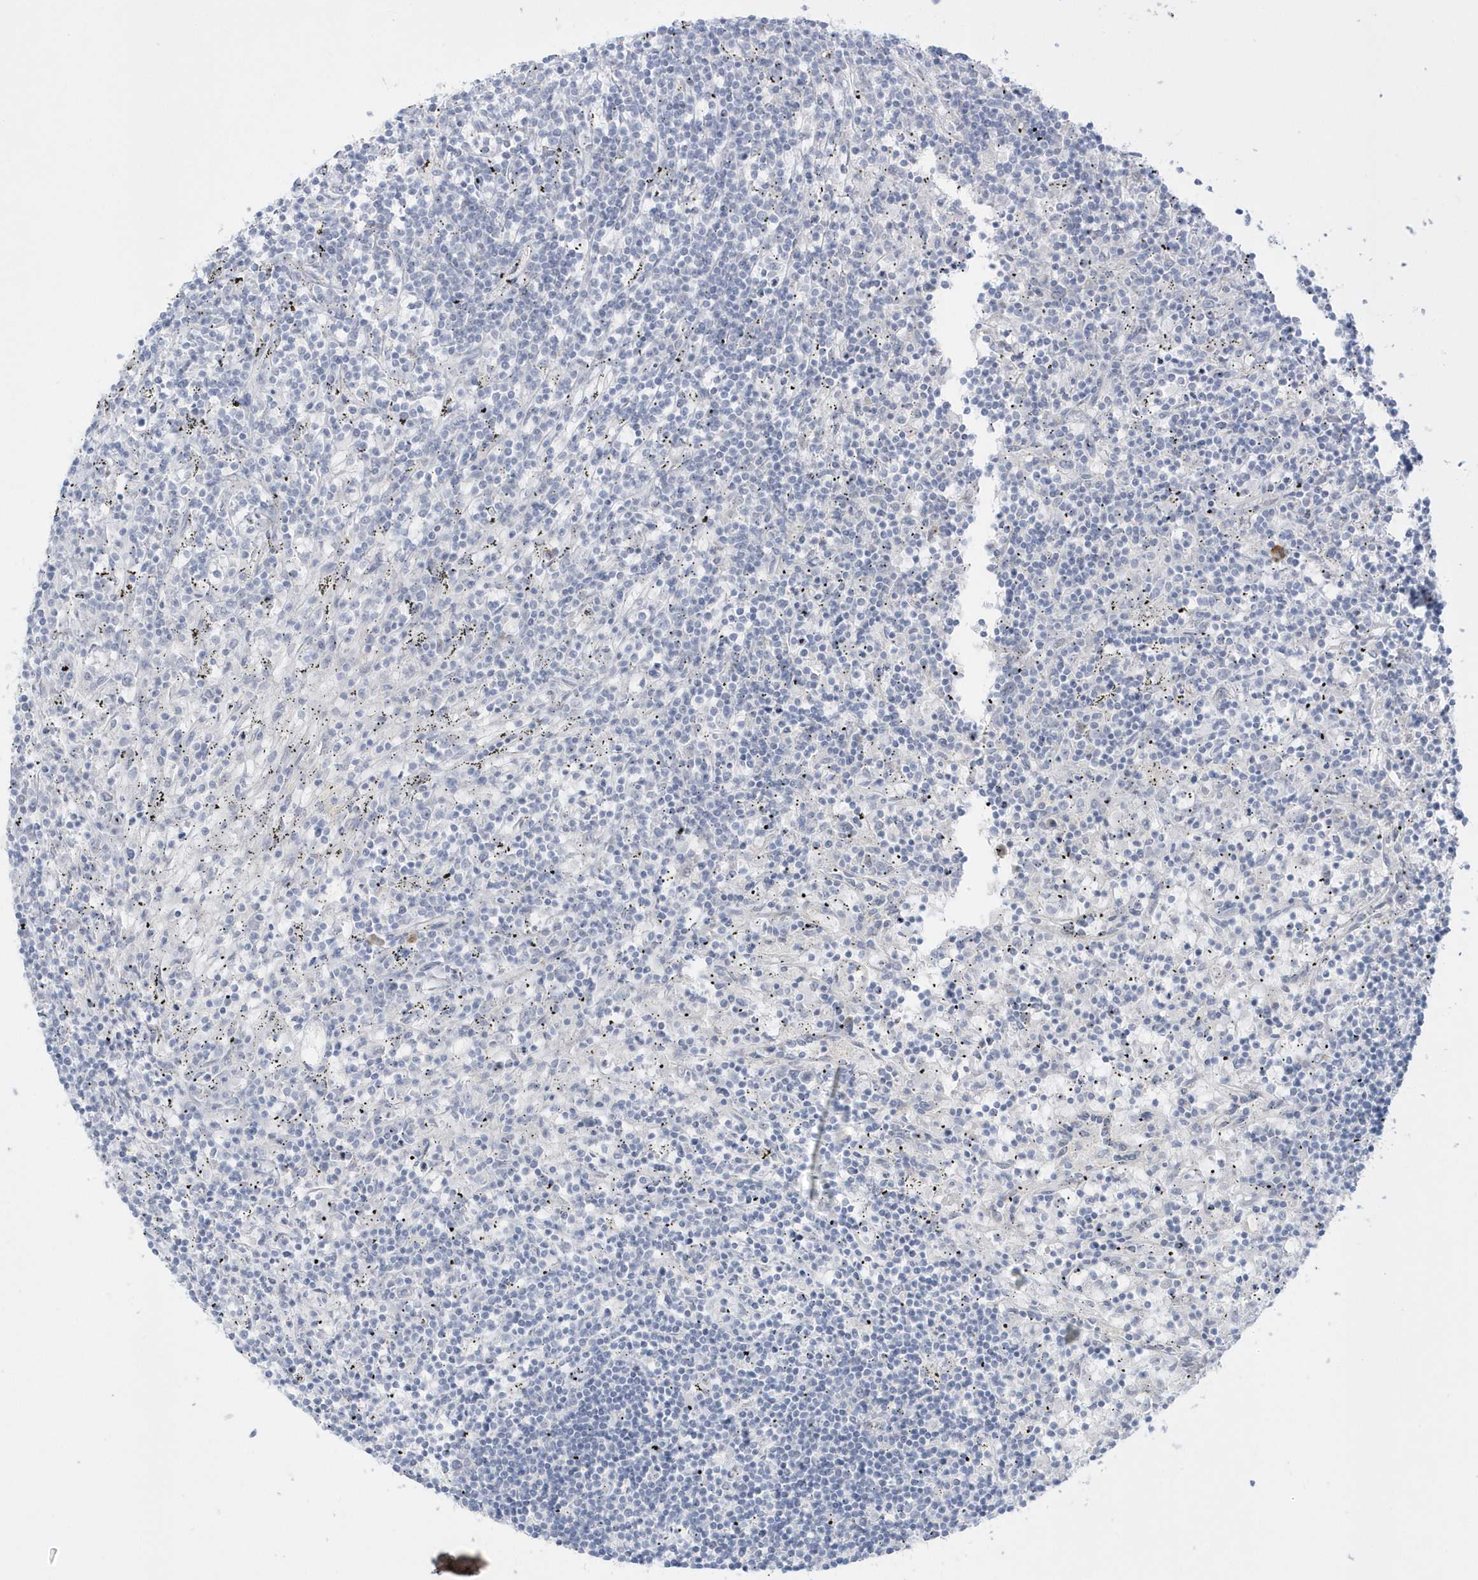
{"staining": {"intensity": "negative", "quantity": "none", "location": "none"}, "tissue": "lymphoma", "cell_type": "Tumor cells", "image_type": "cancer", "snomed": [{"axis": "morphology", "description": "Malignant lymphoma, non-Hodgkin's type, Low grade"}, {"axis": "topography", "description": "Spleen"}], "caption": "There is no significant positivity in tumor cells of malignant lymphoma, non-Hodgkin's type (low-grade).", "gene": "SEMA3D", "patient": {"sex": "male", "age": 76}}